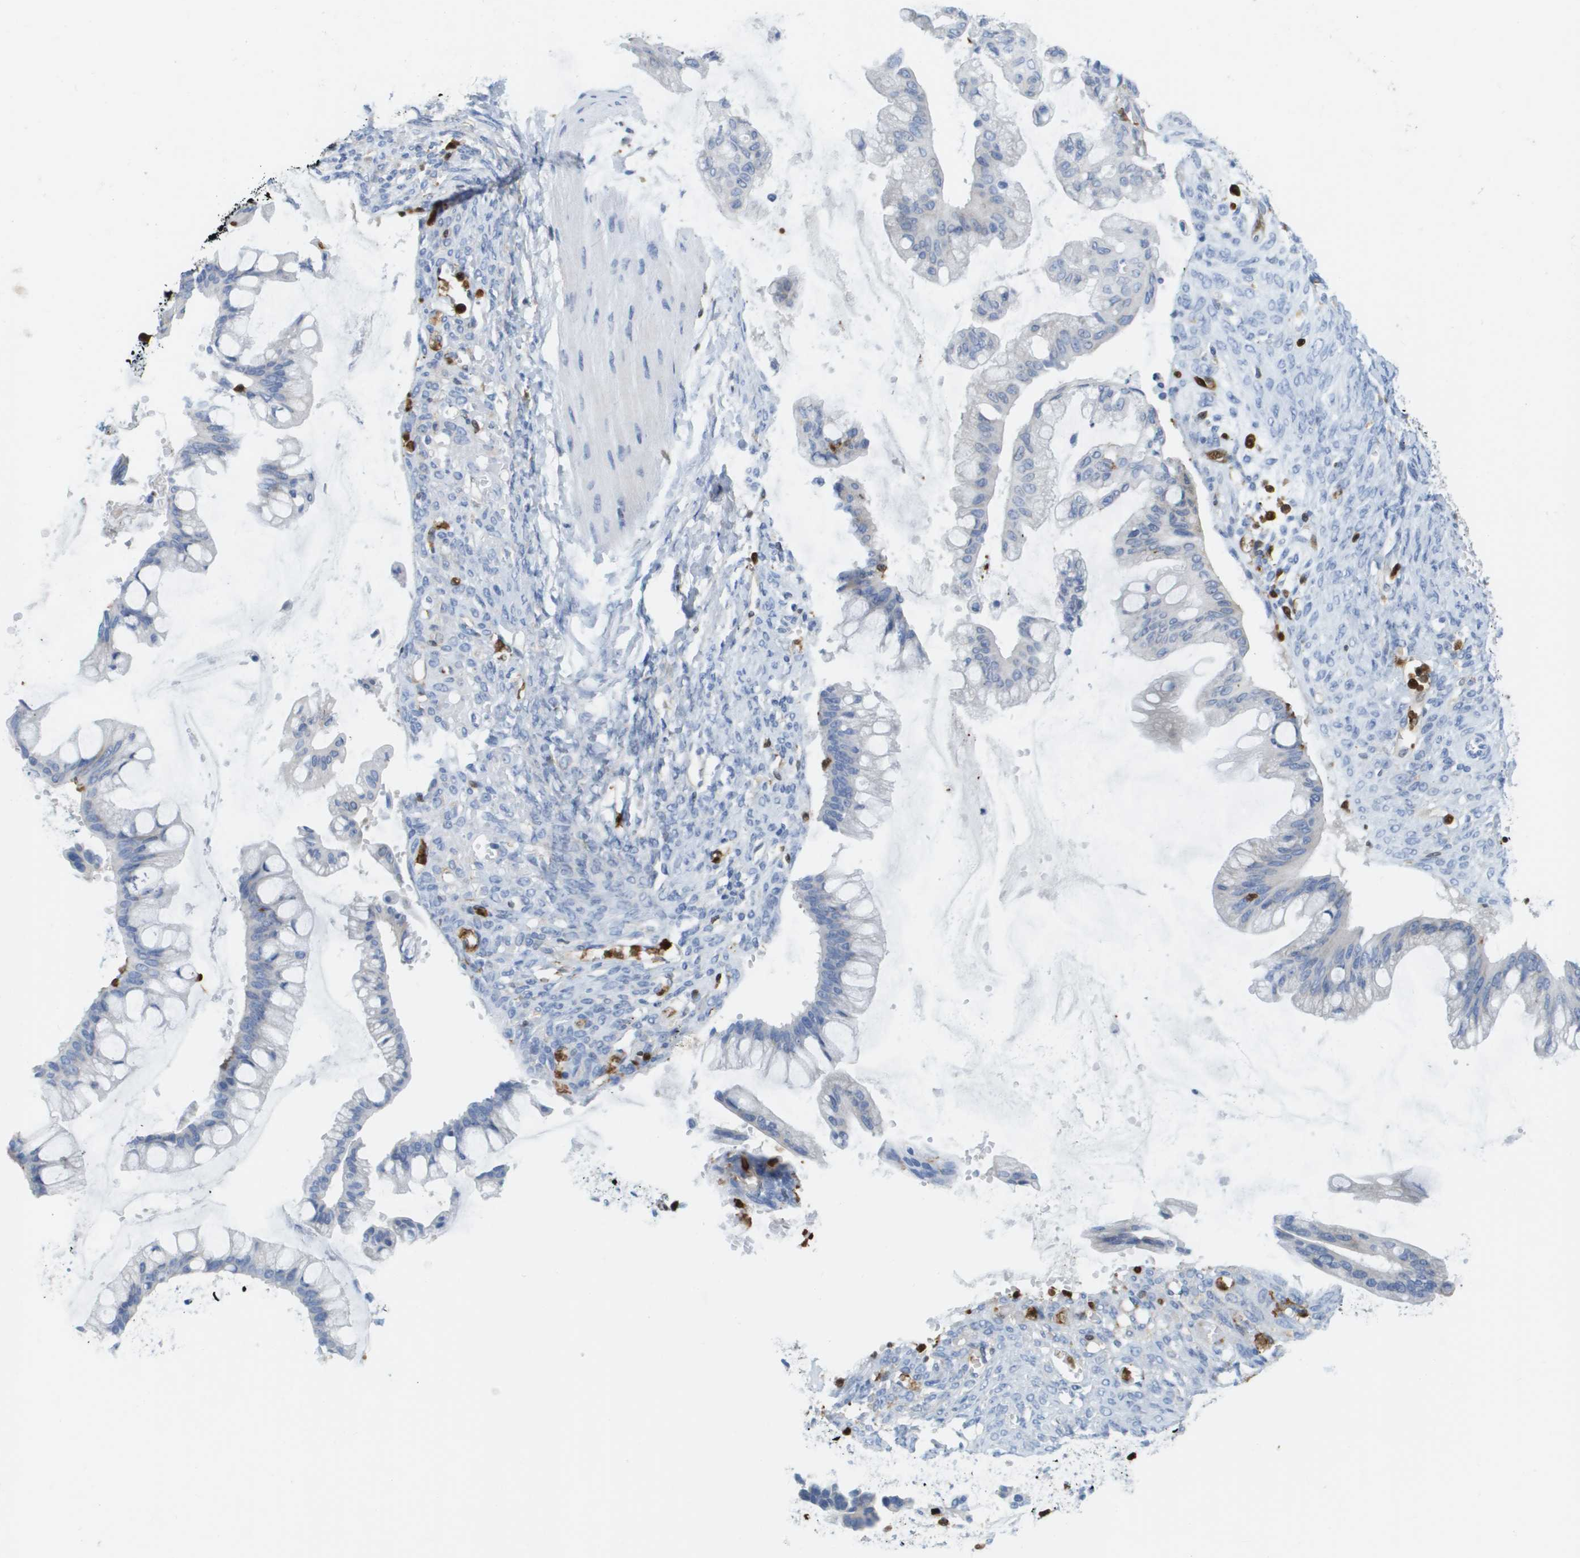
{"staining": {"intensity": "negative", "quantity": "none", "location": "none"}, "tissue": "ovarian cancer", "cell_type": "Tumor cells", "image_type": "cancer", "snomed": [{"axis": "morphology", "description": "Cystadenocarcinoma, mucinous, NOS"}, {"axis": "topography", "description": "Ovary"}], "caption": "Tumor cells are negative for brown protein staining in ovarian mucinous cystadenocarcinoma. The staining was performed using DAB to visualize the protein expression in brown, while the nuclei were stained in blue with hematoxylin (Magnification: 20x).", "gene": "DOCK5", "patient": {"sex": "female", "age": 73}}